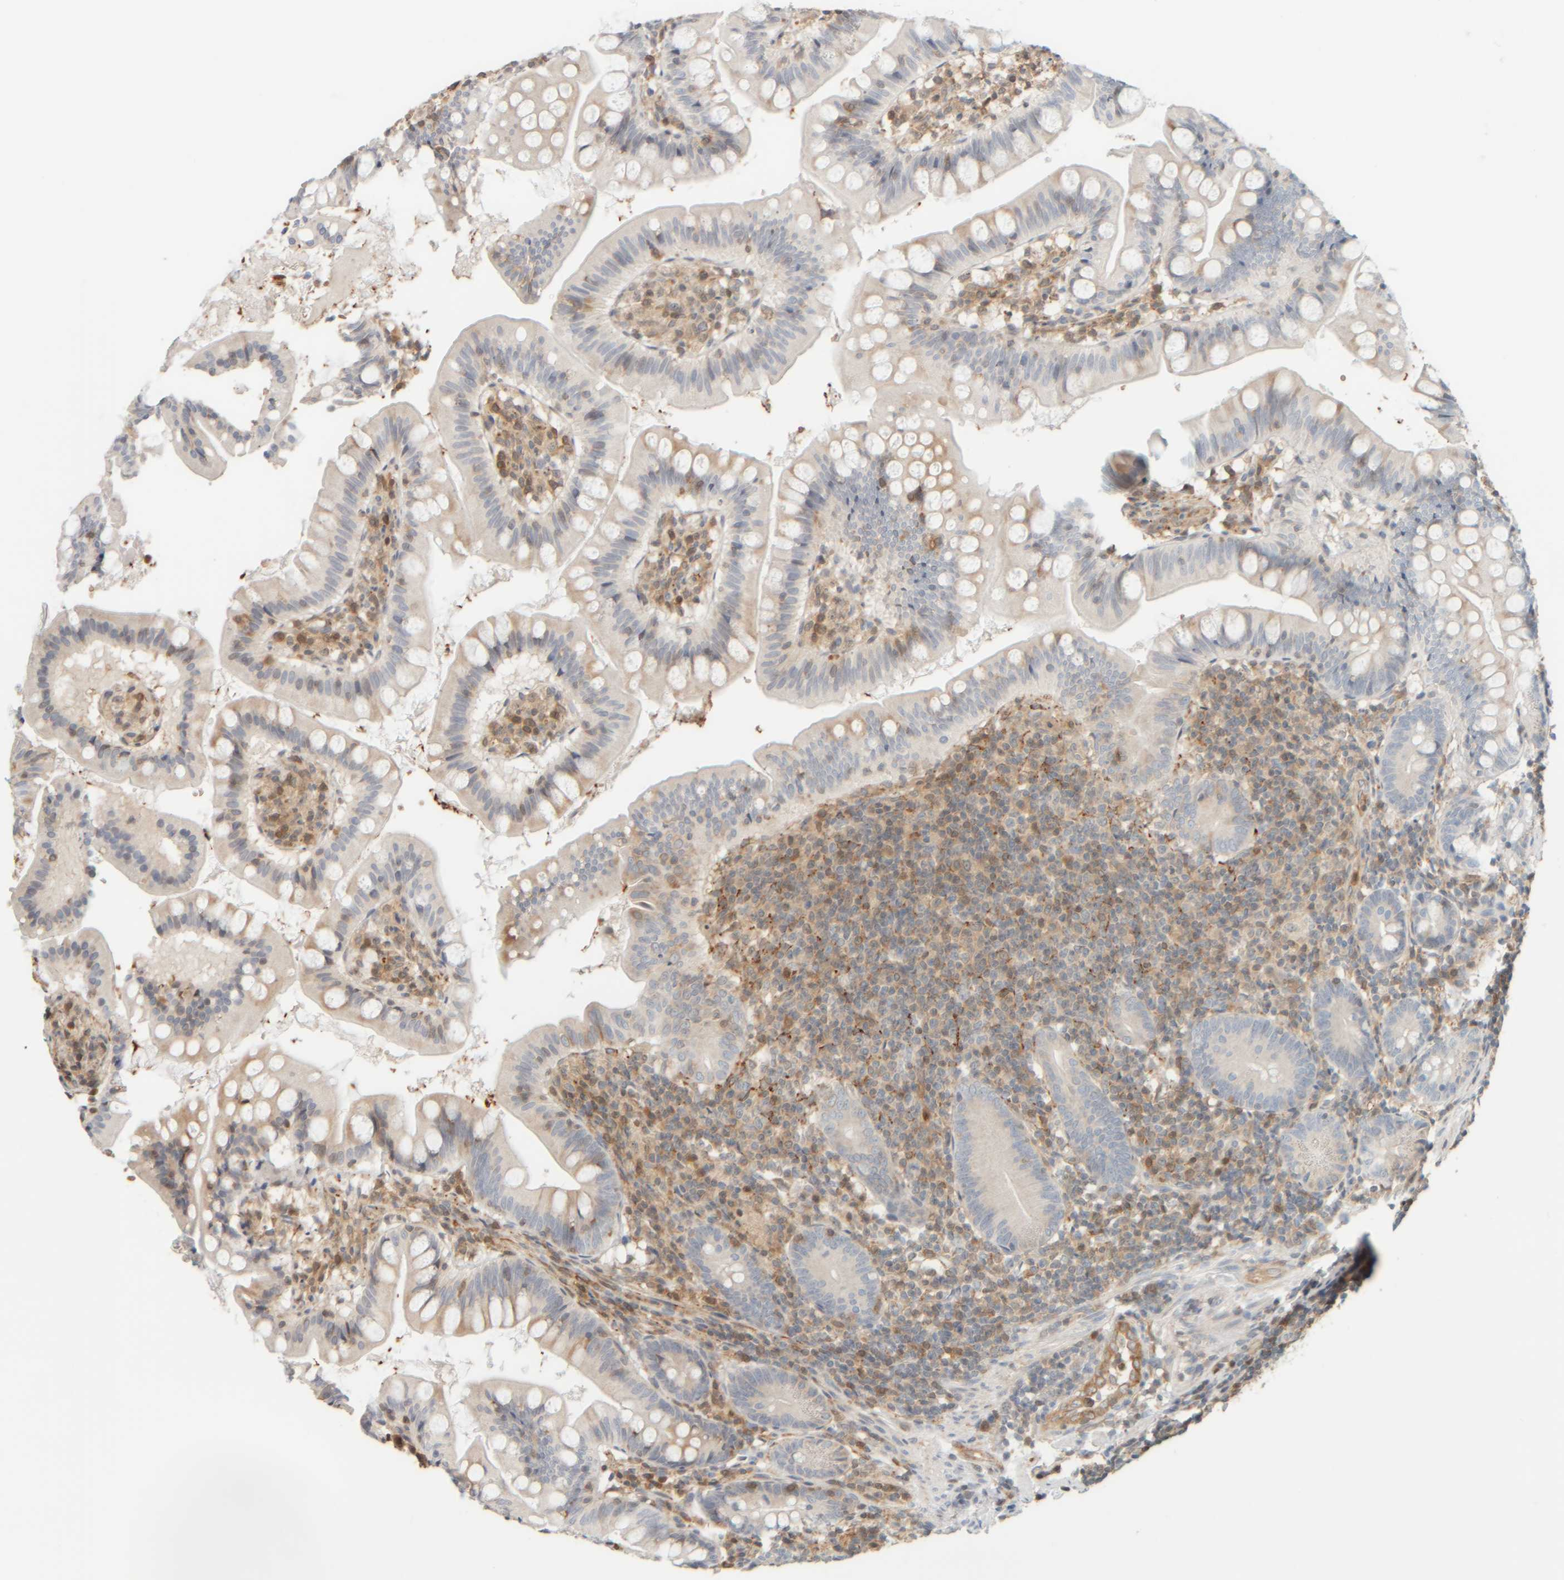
{"staining": {"intensity": "weak", "quantity": "25%-75%", "location": "cytoplasmic/membranous"}, "tissue": "small intestine", "cell_type": "Glandular cells", "image_type": "normal", "snomed": [{"axis": "morphology", "description": "Normal tissue, NOS"}, {"axis": "topography", "description": "Small intestine"}], "caption": "Immunohistochemistry (IHC) (DAB (3,3'-diaminobenzidine)) staining of benign small intestine shows weak cytoplasmic/membranous protein expression in approximately 25%-75% of glandular cells.", "gene": "AARSD1", "patient": {"sex": "male", "age": 7}}